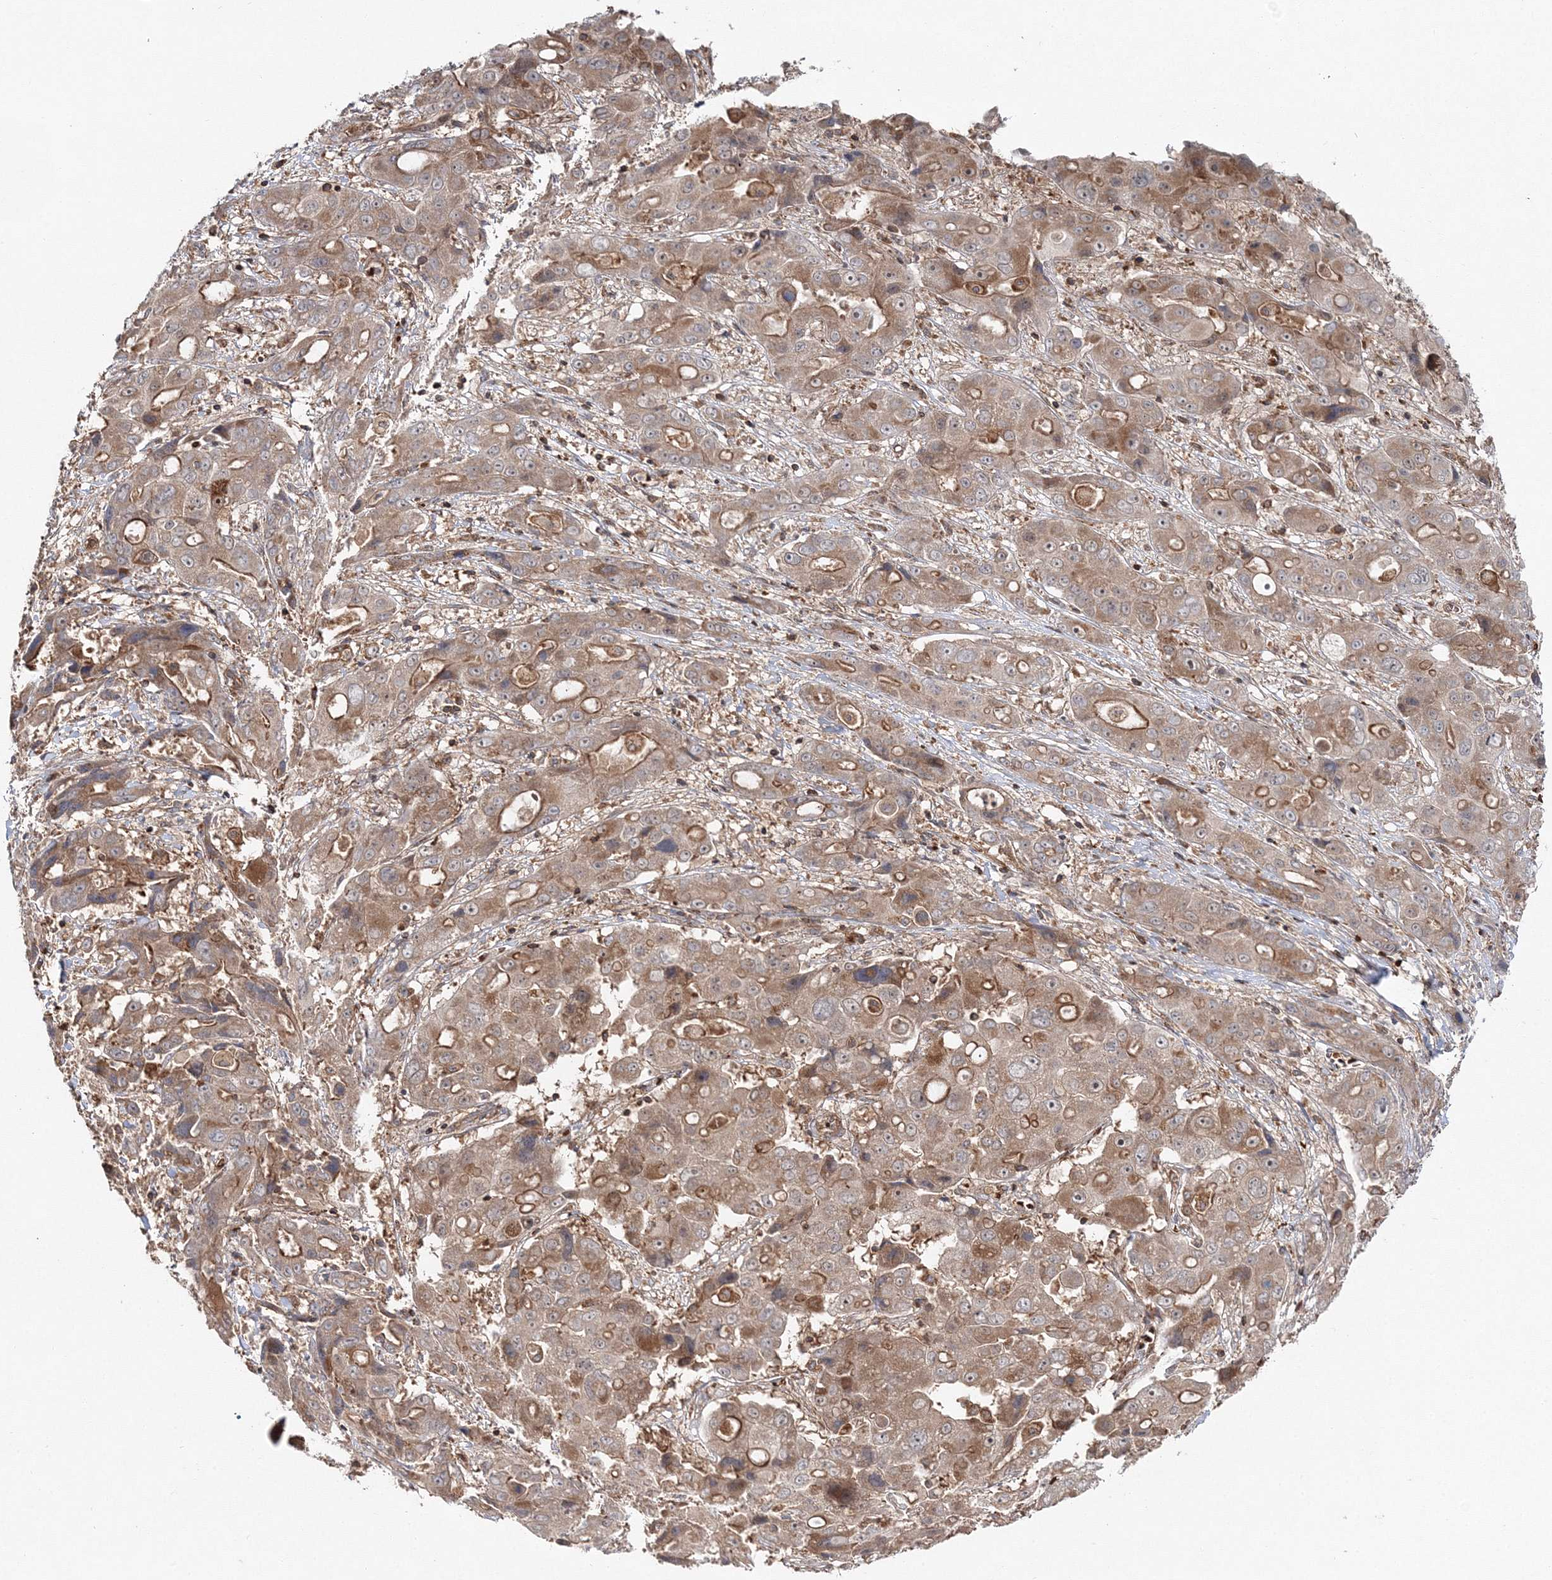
{"staining": {"intensity": "moderate", "quantity": ">75%", "location": "cytoplasmic/membranous"}, "tissue": "liver cancer", "cell_type": "Tumor cells", "image_type": "cancer", "snomed": [{"axis": "morphology", "description": "Cholangiocarcinoma"}, {"axis": "topography", "description": "Liver"}], "caption": "This photomicrograph demonstrates immunohistochemistry staining of human liver cancer, with medium moderate cytoplasmic/membranous expression in about >75% of tumor cells.", "gene": "PCBD2", "patient": {"sex": "male", "age": 67}}